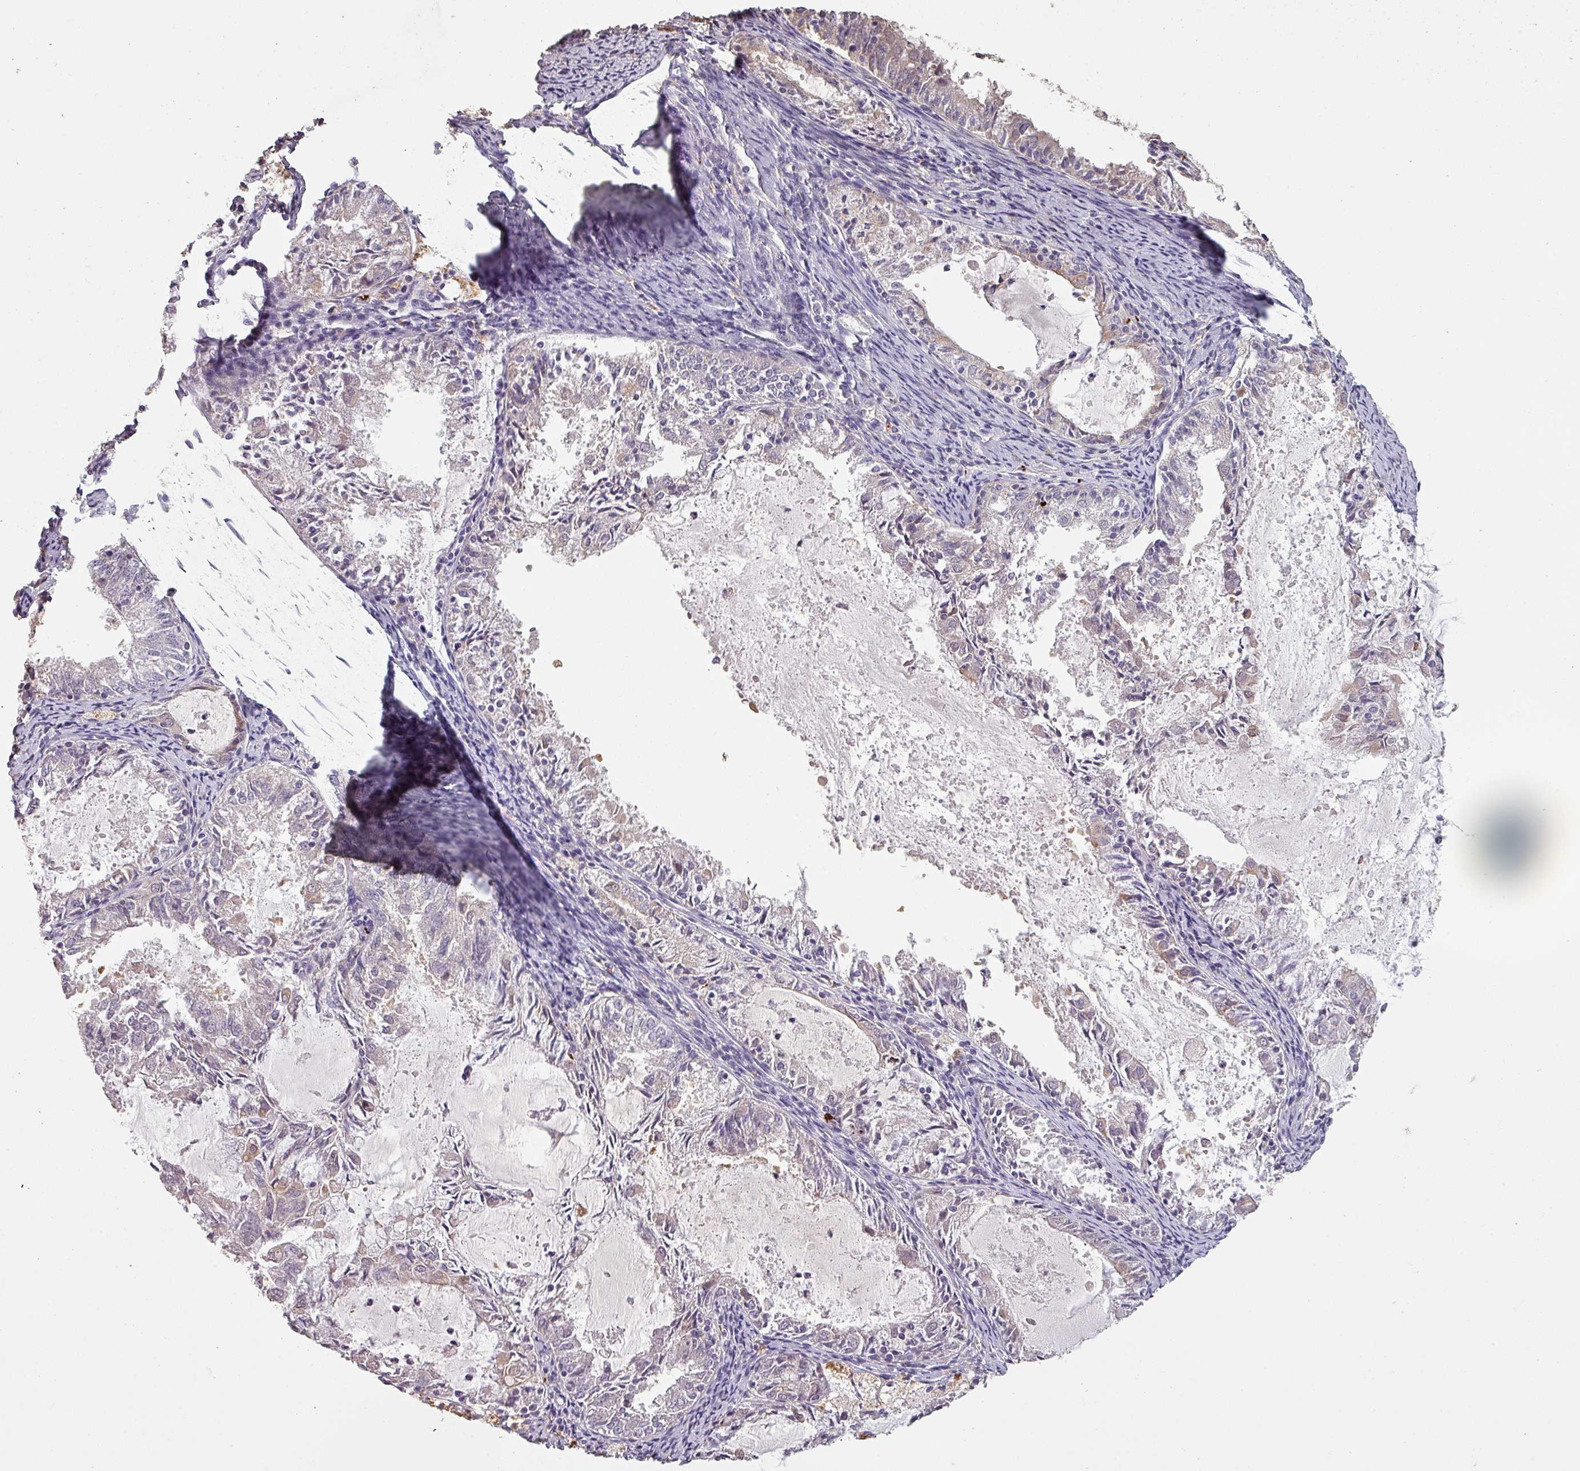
{"staining": {"intensity": "negative", "quantity": "none", "location": "none"}, "tissue": "endometrial cancer", "cell_type": "Tumor cells", "image_type": "cancer", "snomed": [{"axis": "morphology", "description": "Adenocarcinoma, NOS"}, {"axis": "topography", "description": "Endometrium"}], "caption": "IHC of endometrial cancer displays no expression in tumor cells. The staining is performed using DAB brown chromogen with nuclei counter-stained in using hematoxylin.", "gene": "LYPLA1", "patient": {"sex": "female", "age": 57}}